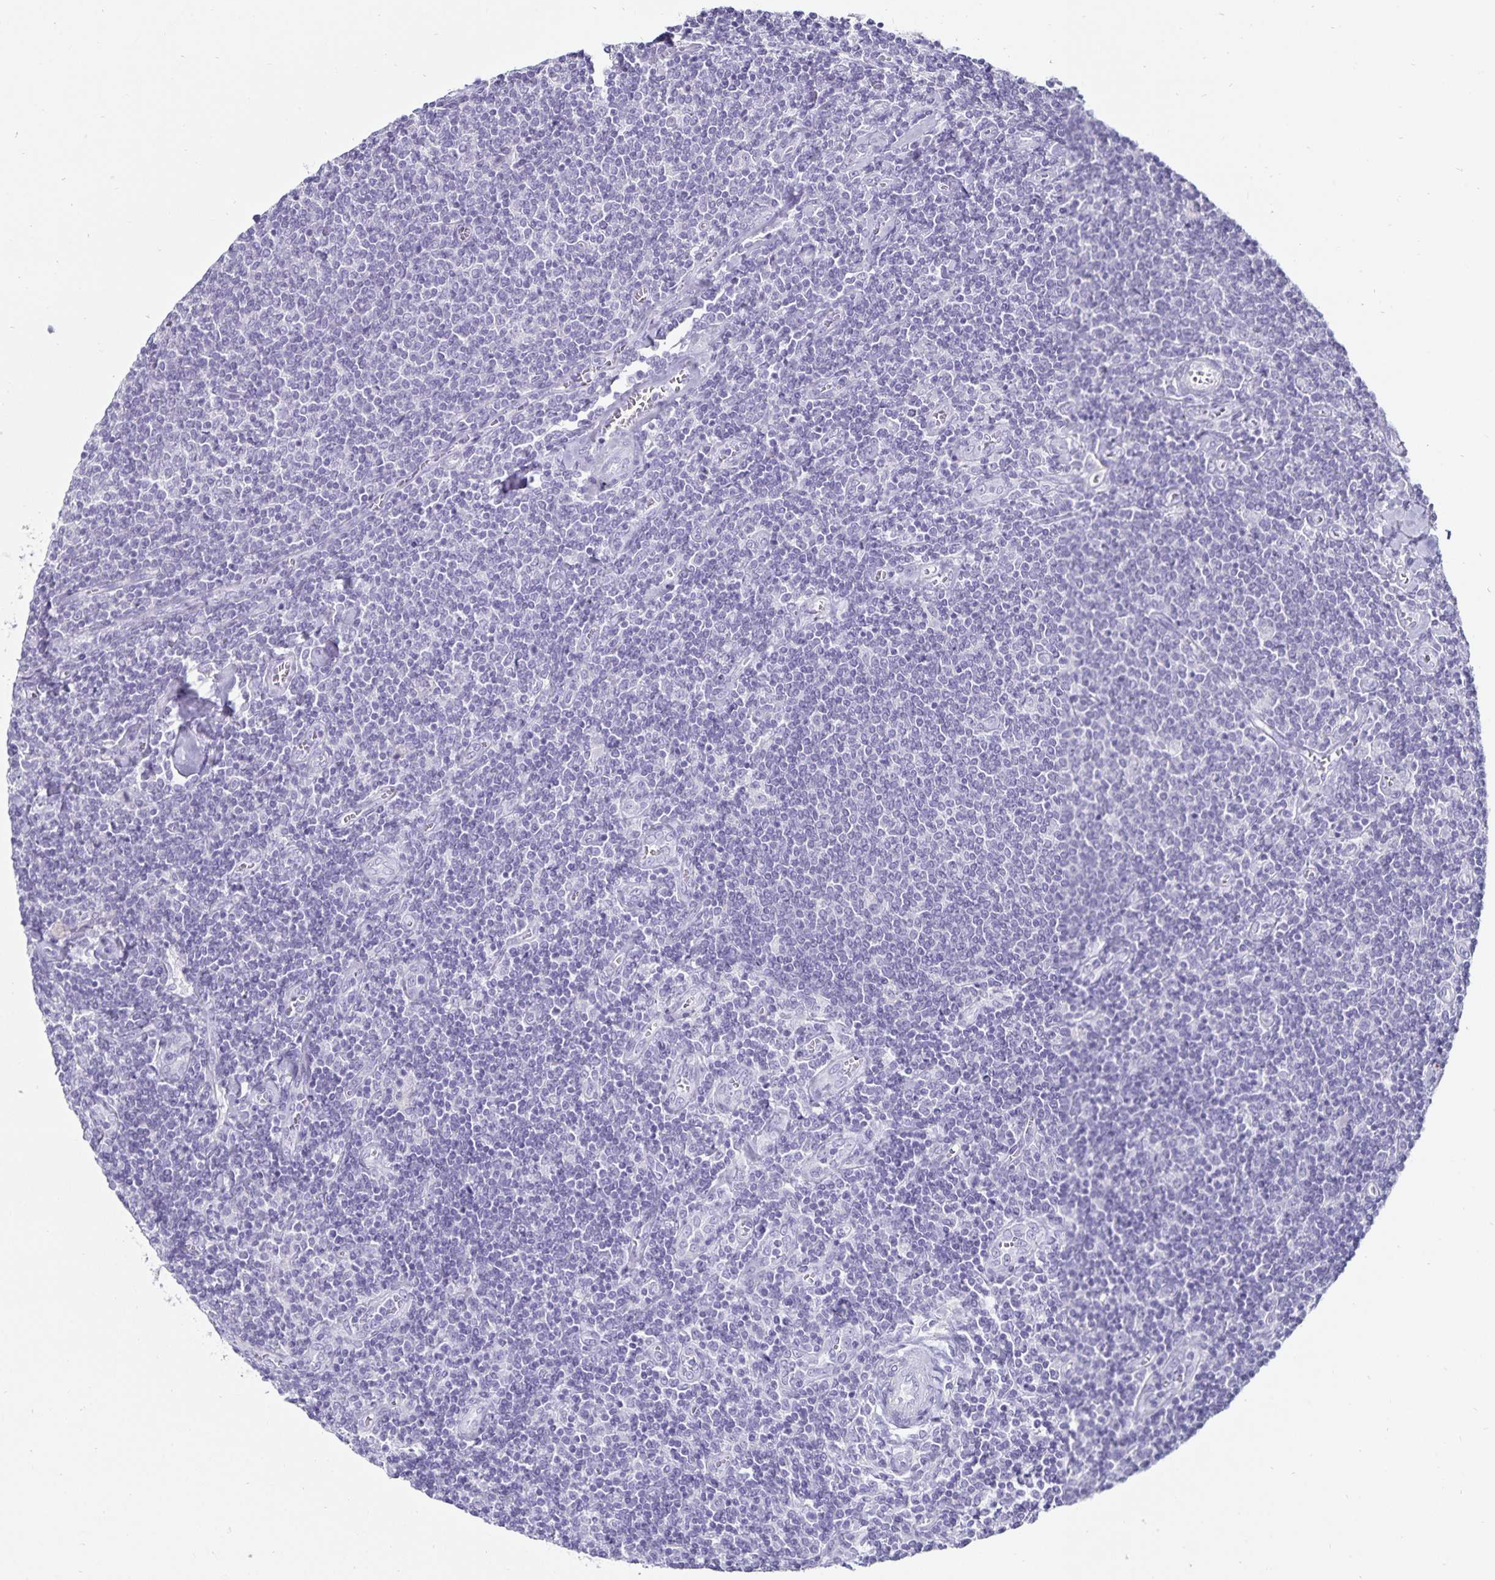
{"staining": {"intensity": "negative", "quantity": "none", "location": "none"}, "tissue": "lymphoma", "cell_type": "Tumor cells", "image_type": "cancer", "snomed": [{"axis": "morphology", "description": "Malignant lymphoma, non-Hodgkin's type, Low grade"}, {"axis": "topography", "description": "Lymph node"}], "caption": "Tumor cells are negative for brown protein staining in malignant lymphoma, non-Hodgkin's type (low-grade).", "gene": "DEFA6", "patient": {"sex": "male", "age": 52}}